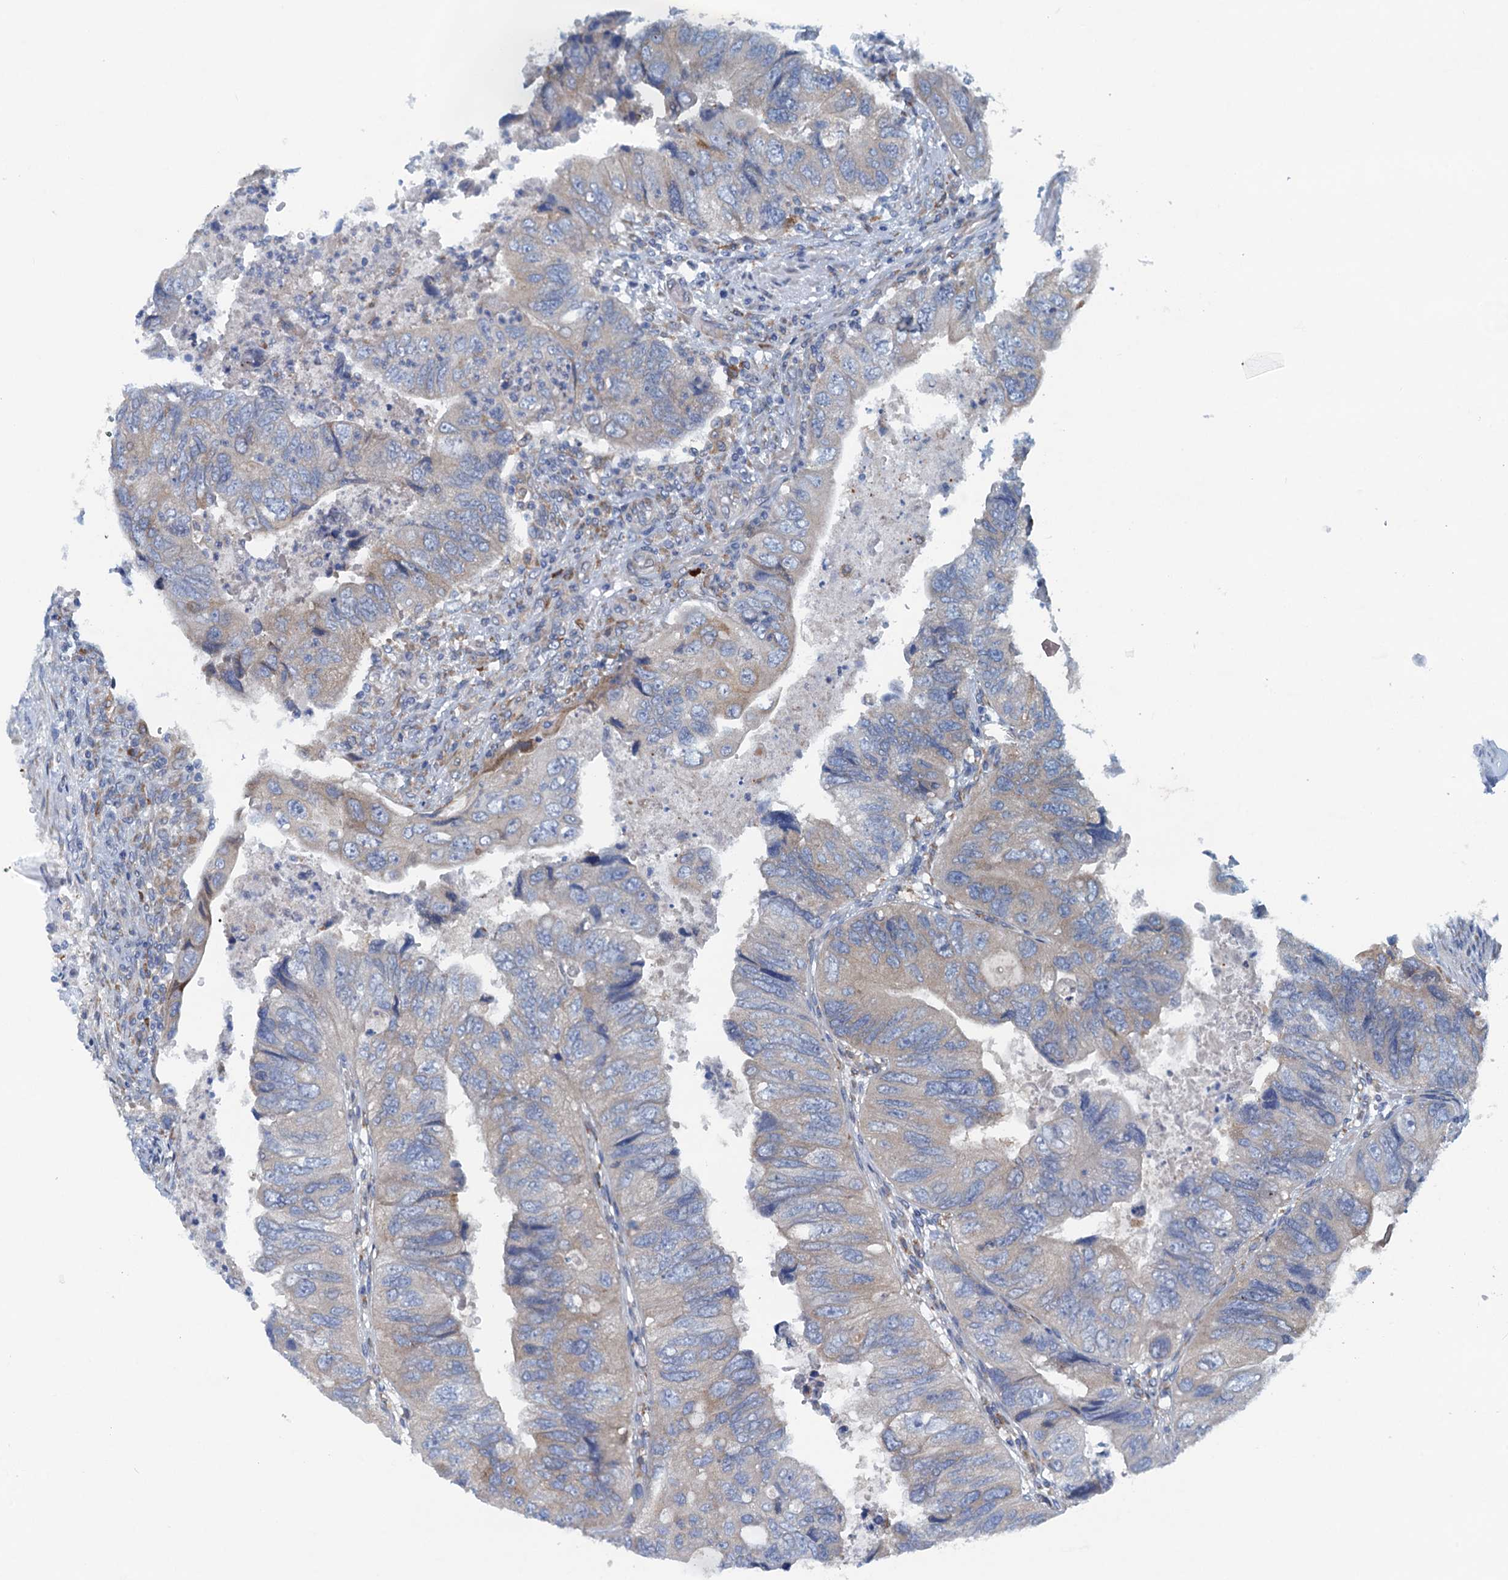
{"staining": {"intensity": "weak", "quantity": "<25%", "location": "cytoplasmic/membranous"}, "tissue": "colorectal cancer", "cell_type": "Tumor cells", "image_type": "cancer", "snomed": [{"axis": "morphology", "description": "Adenocarcinoma, NOS"}, {"axis": "topography", "description": "Rectum"}], "caption": "Protein analysis of colorectal cancer shows no significant positivity in tumor cells. Nuclei are stained in blue.", "gene": "MYDGF", "patient": {"sex": "male", "age": 63}}